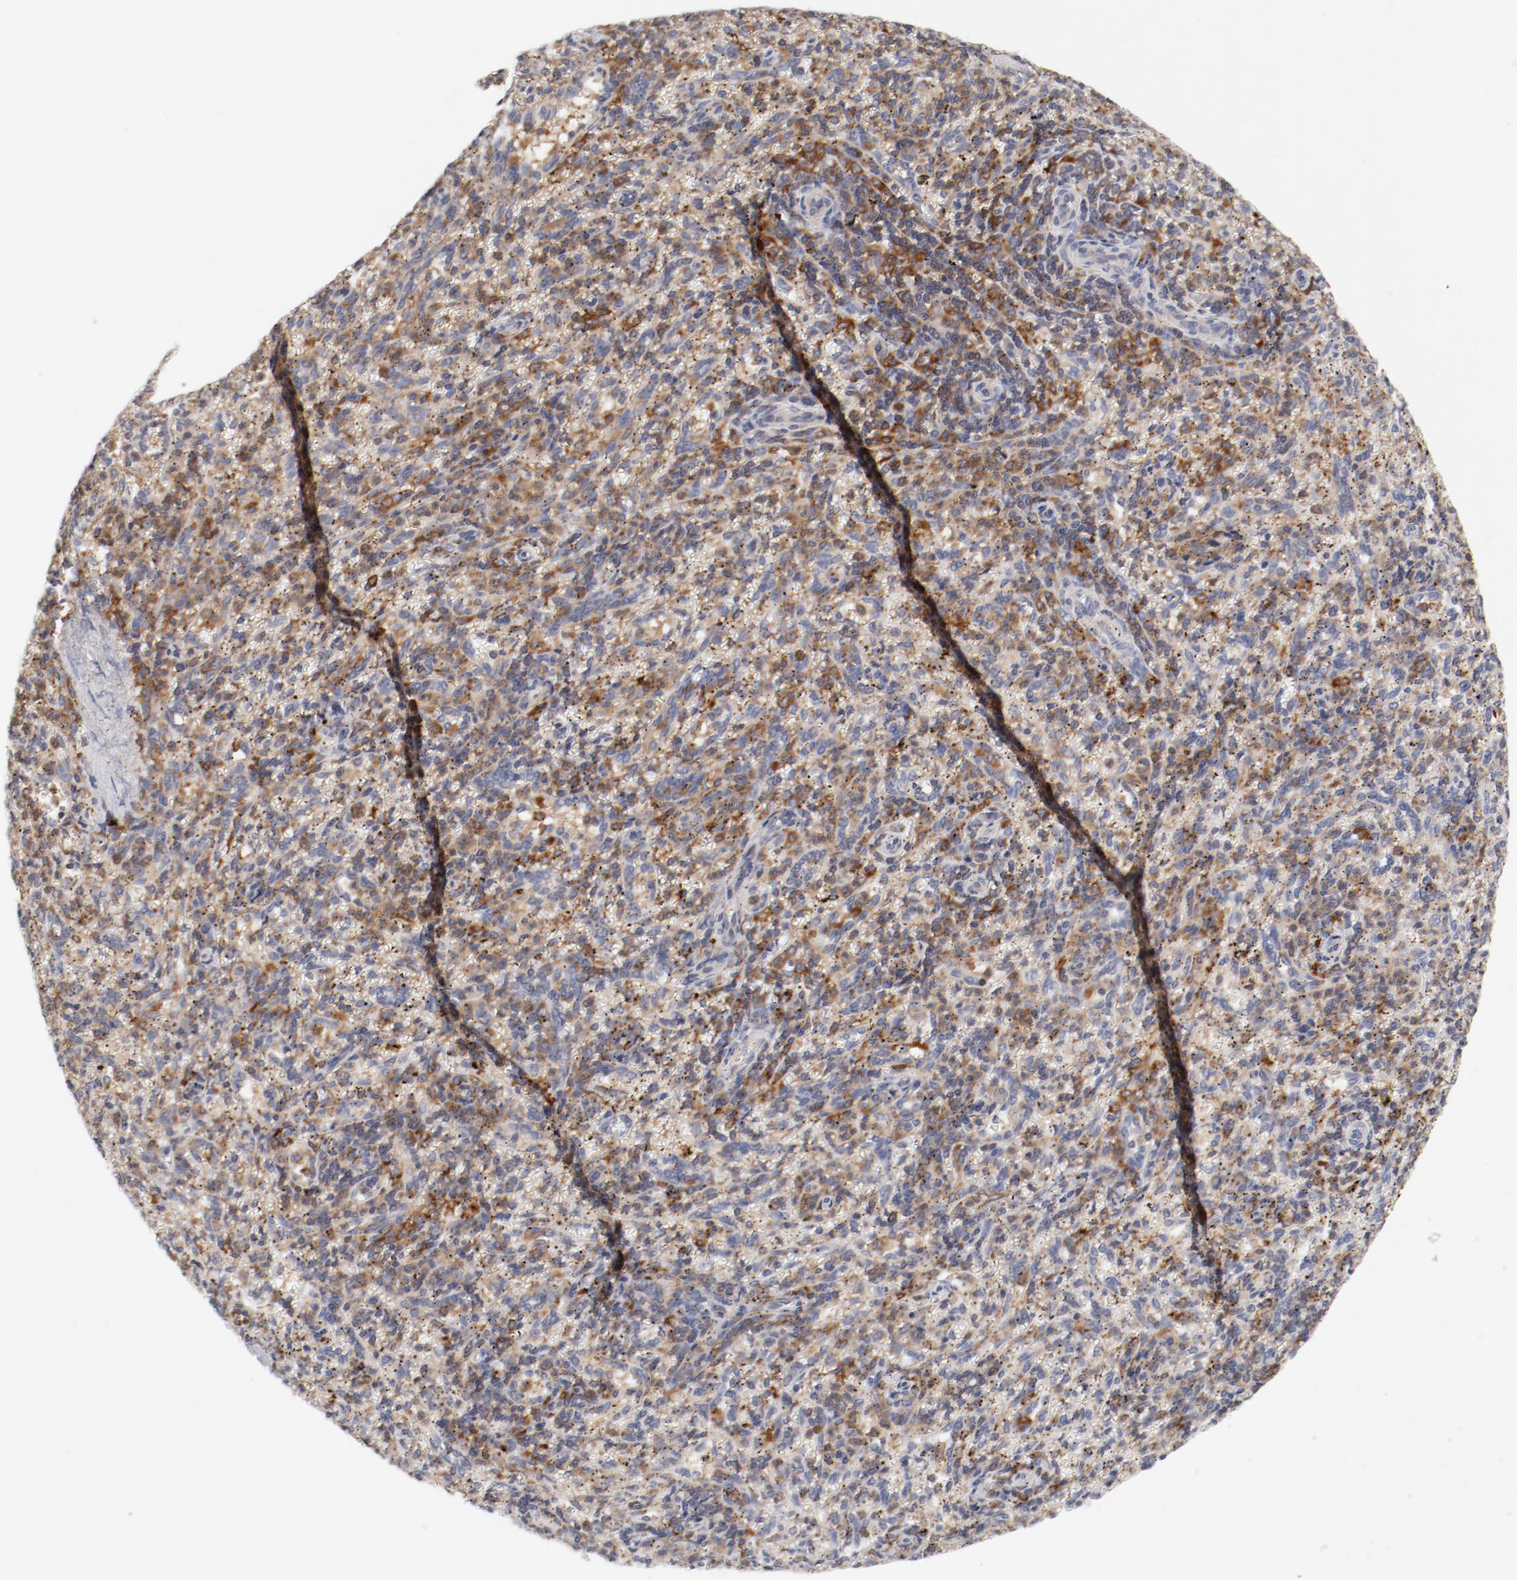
{"staining": {"intensity": "moderate", "quantity": "25%-75%", "location": "cytoplasmic/membranous"}, "tissue": "spleen", "cell_type": "Cells in red pulp", "image_type": "normal", "snomed": [{"axis": "morphology", "description": "Normal tissue, NOS"}, {"axis": "topography", "description": "Spleen"}], "caption": "This is an image of IHC staining of benign spleen, which shows moderate staining in the cytoplasmic/membranous of cells in red pulp.", "gene": "CBL", "patient": {"sex": "female", "age": 10}}